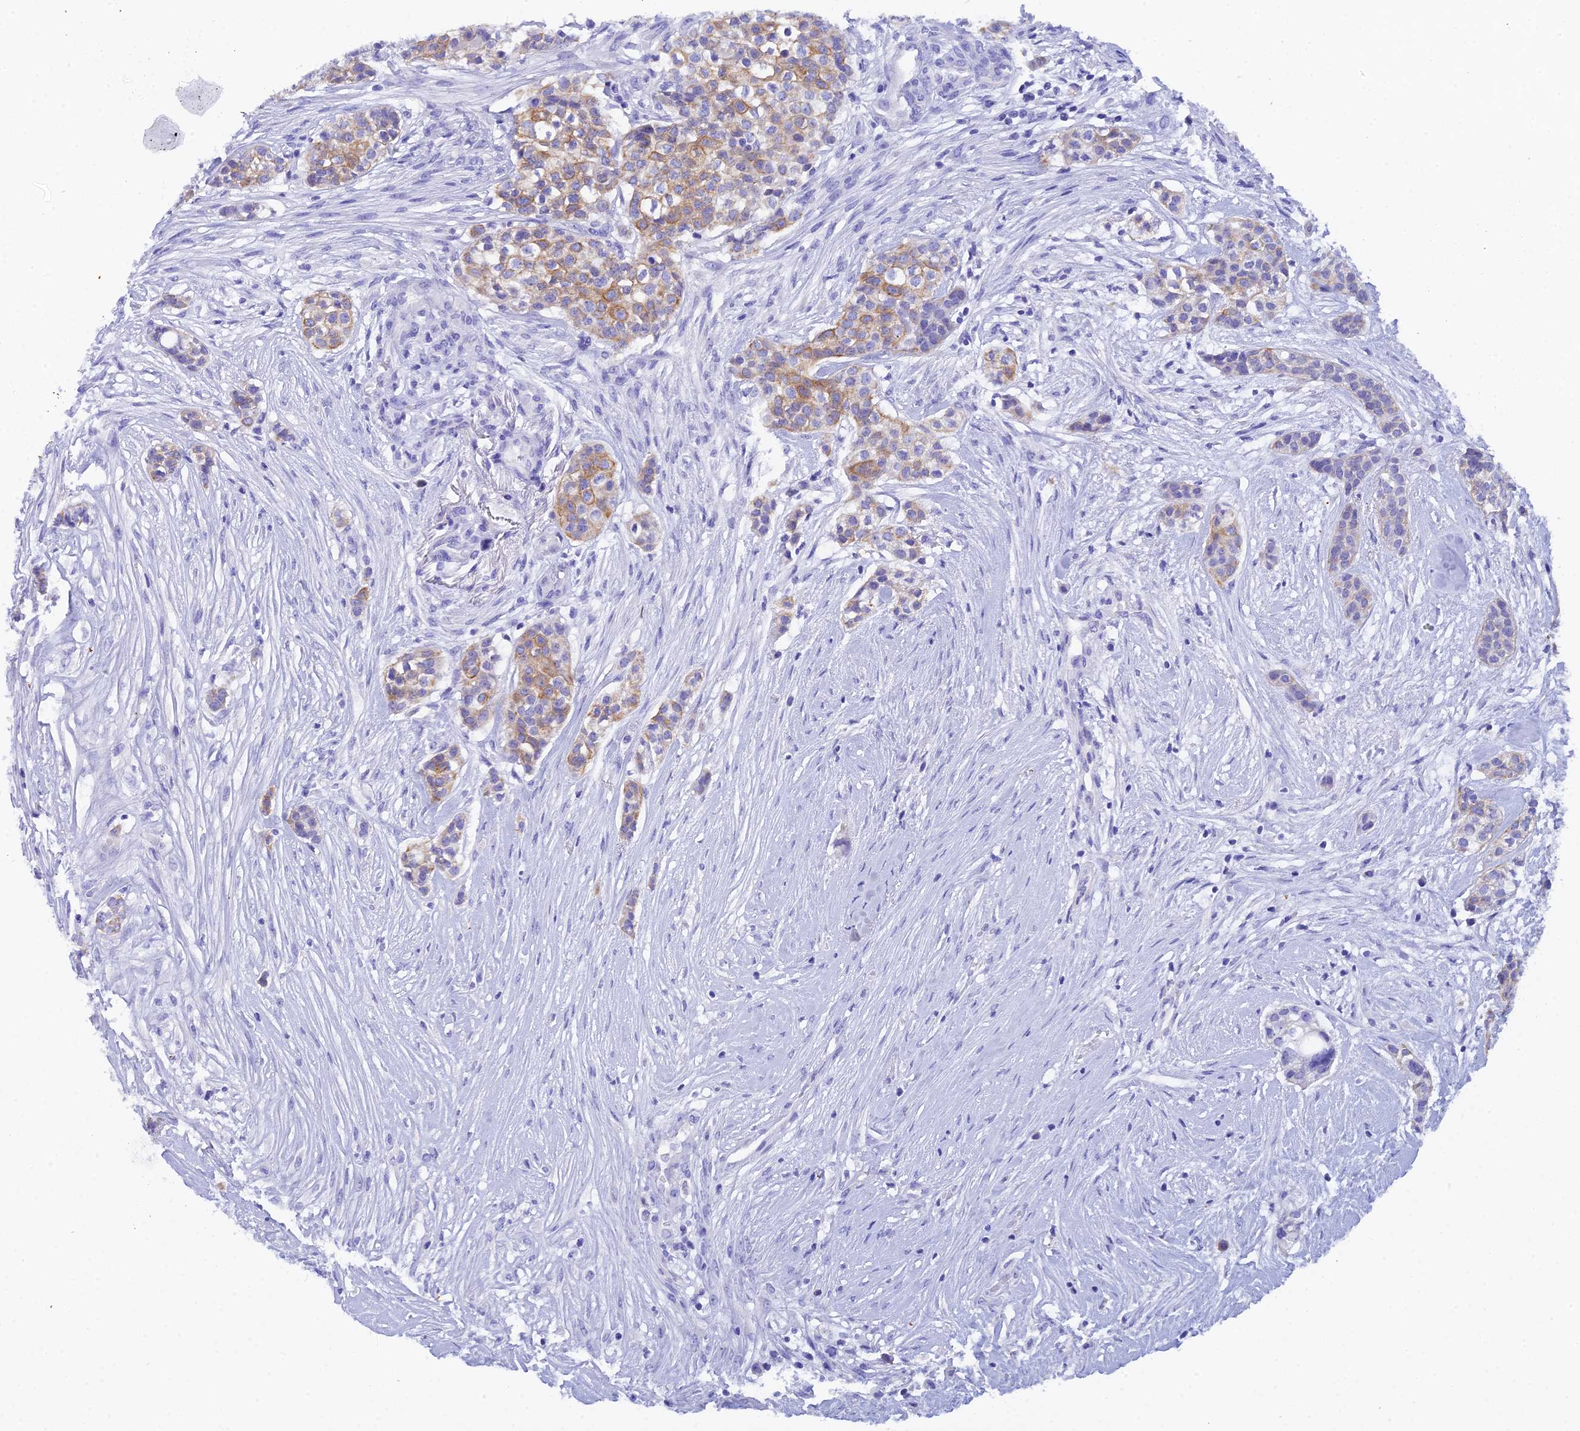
{"staining": {"intensity": "moderate", "quantity": "25%-75%", "location": "cytoplasmic/membranous"}, "tissue": "head and neck cancer", "cell_type": "Tumor cells", "image_type": "cancer", "snomed": [{"axis": "morphology", "description": "Adenocarcinoma, NOS"}, {"axis": "topography", "description": "Head-Neck"}], "caption": "Immunohistochemistry (IHC) photomicrograph of neoplastic tissue: adenocarcinoma (head and neck) stained using immunohistochemistry (IHC) demonstrates medium levels of moderate protein expression localized specifically in the cytoplasmic/membranous of tumor cells, appearing as a cytoplasmic/membranous brown color.", "gene": "REG1A", "patient": {"sex": "male", "age": 81}}